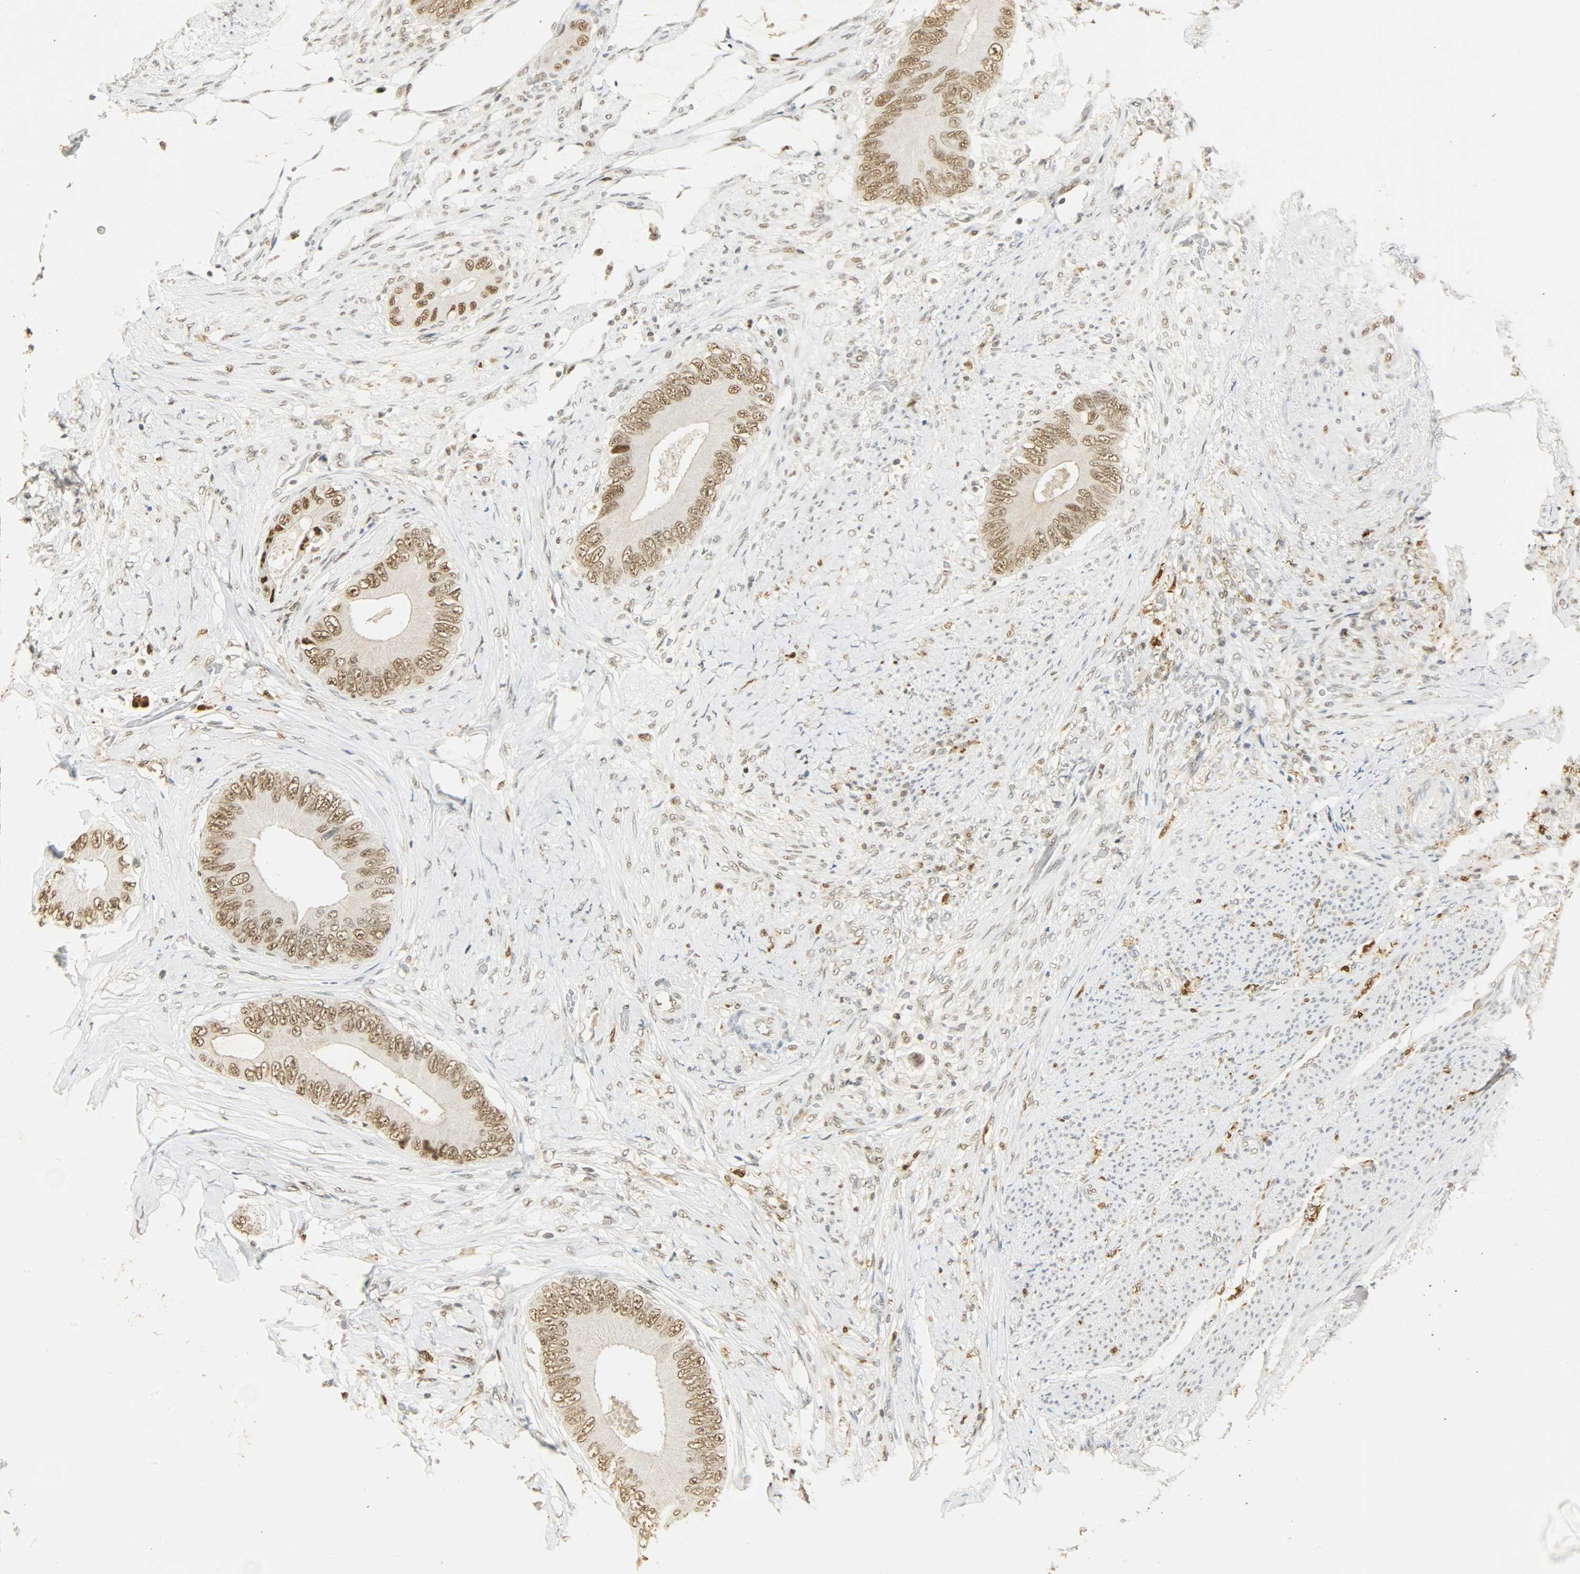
{"staining": {"intensity": "moderate", "quantity": ">75%", "location": "nuclear"}, "tissue": "colorectal cancer", "cell_type": "Tumor cells", "image_type": "cancer", "snomed": [{"axis": "morphology", "description": "Normal tissue, NOS"}, {"axis": "morphology", "description": "Adenocarcinoma, NOS"}, {"axis": "topography", "description": "Rectum"}, {"axis": "topography", "description": "Peripheral nerve tissue"}], "caption": "Colorectal cancer (adenocarcinoma) stained with a brown dye exhibits moderate nuclear positive positivity in approximately >75% of tumor cells.", "gene": "NGFR", "patient": {"sex": "female", "age": 77}}